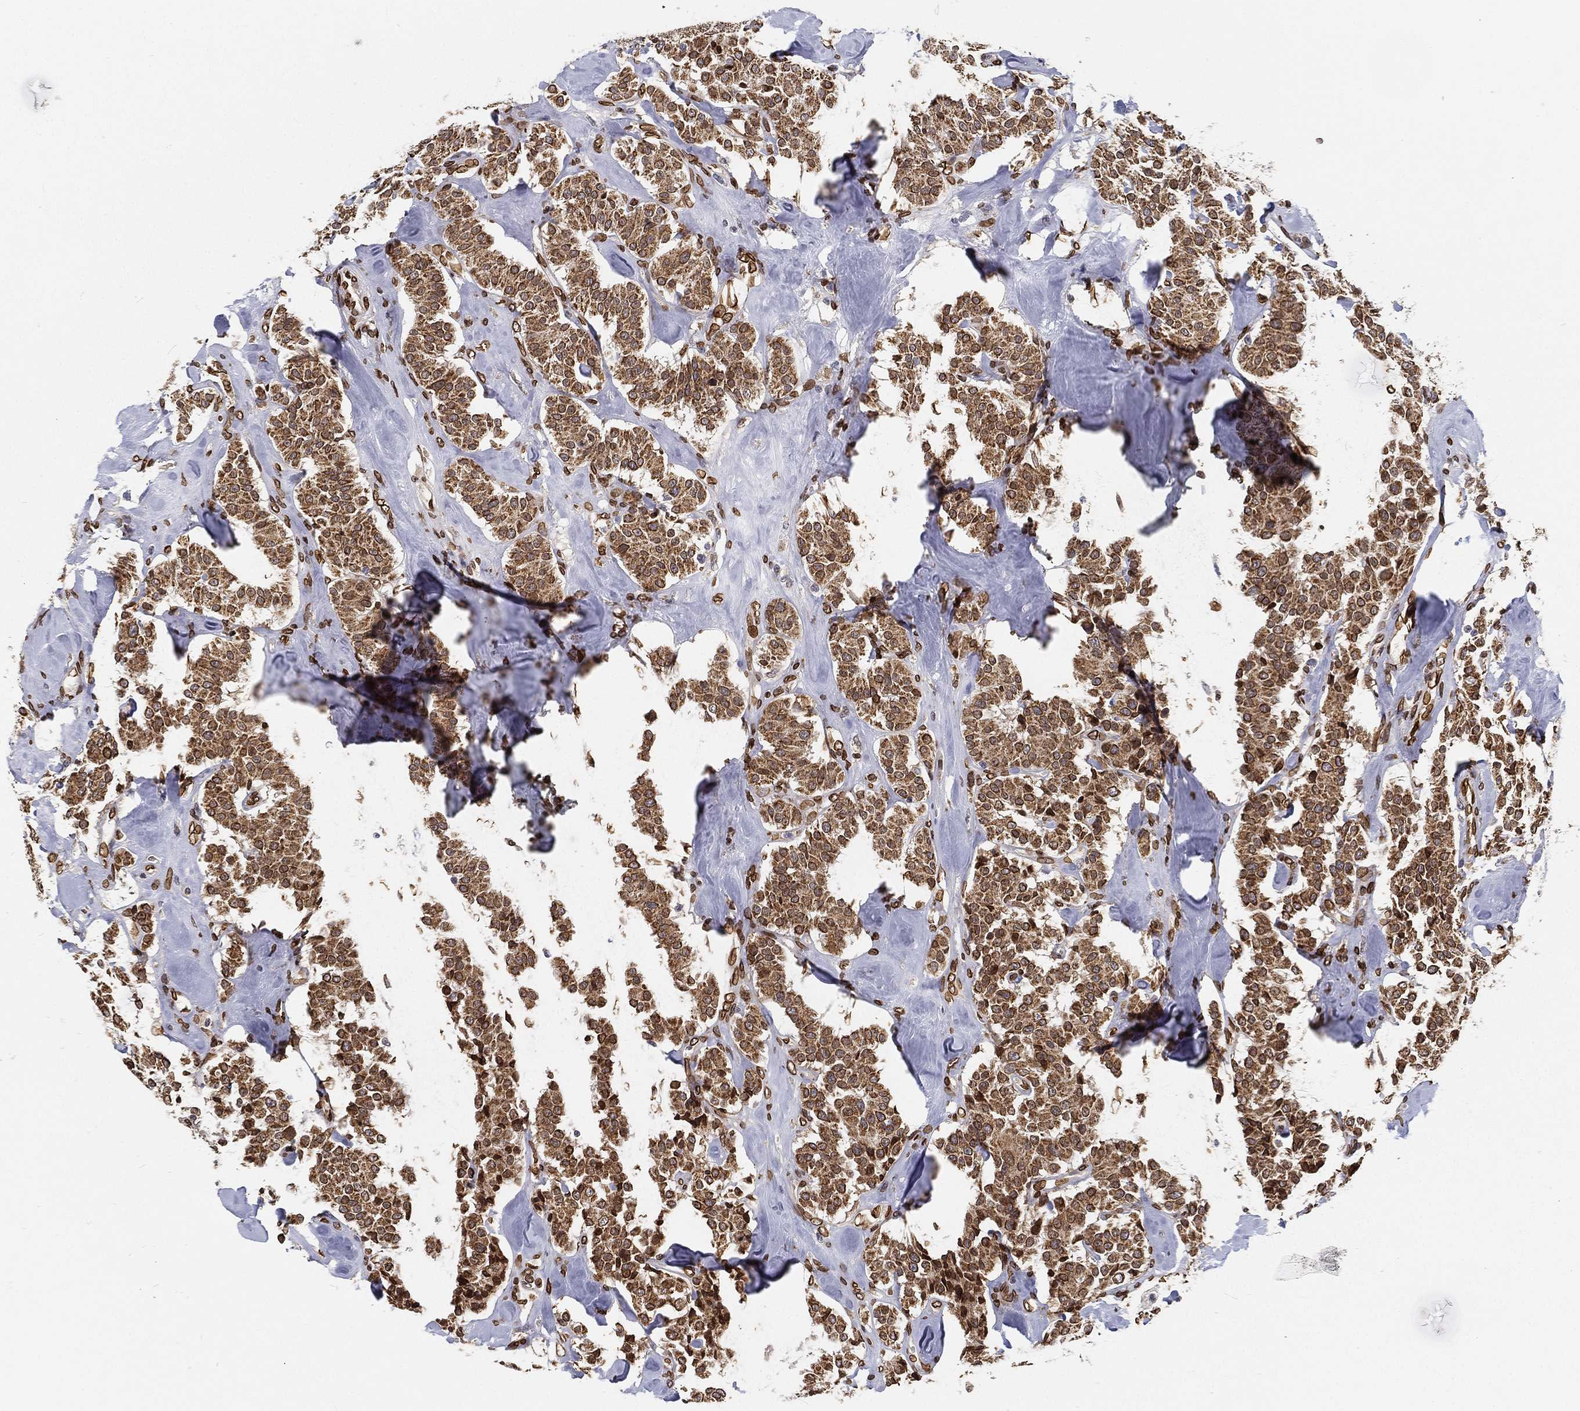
{"staining": {"intensity": "strong", "quantity": ">75%", "location": "cytoplasmic/membranous,nuclear"}, "tissue": "carcinoid", "cell_type": "Tumor cells", "image_type": "cancer", "snomed": [{"axis": "morphology", "description": "Carcinoid, malignant, NOS"}, {"axis": "topography", "description": "Pancreas"}], "caption": "This photomicrograph displays immunohistochemistry (IHC) staining of carcinoid (malignant), with high strong cytoplasmic/membranous and nuclear staining in about >75% of tumor cells.", "gene": "PALB2", "patient": {"sex": "male", "age": 41}}